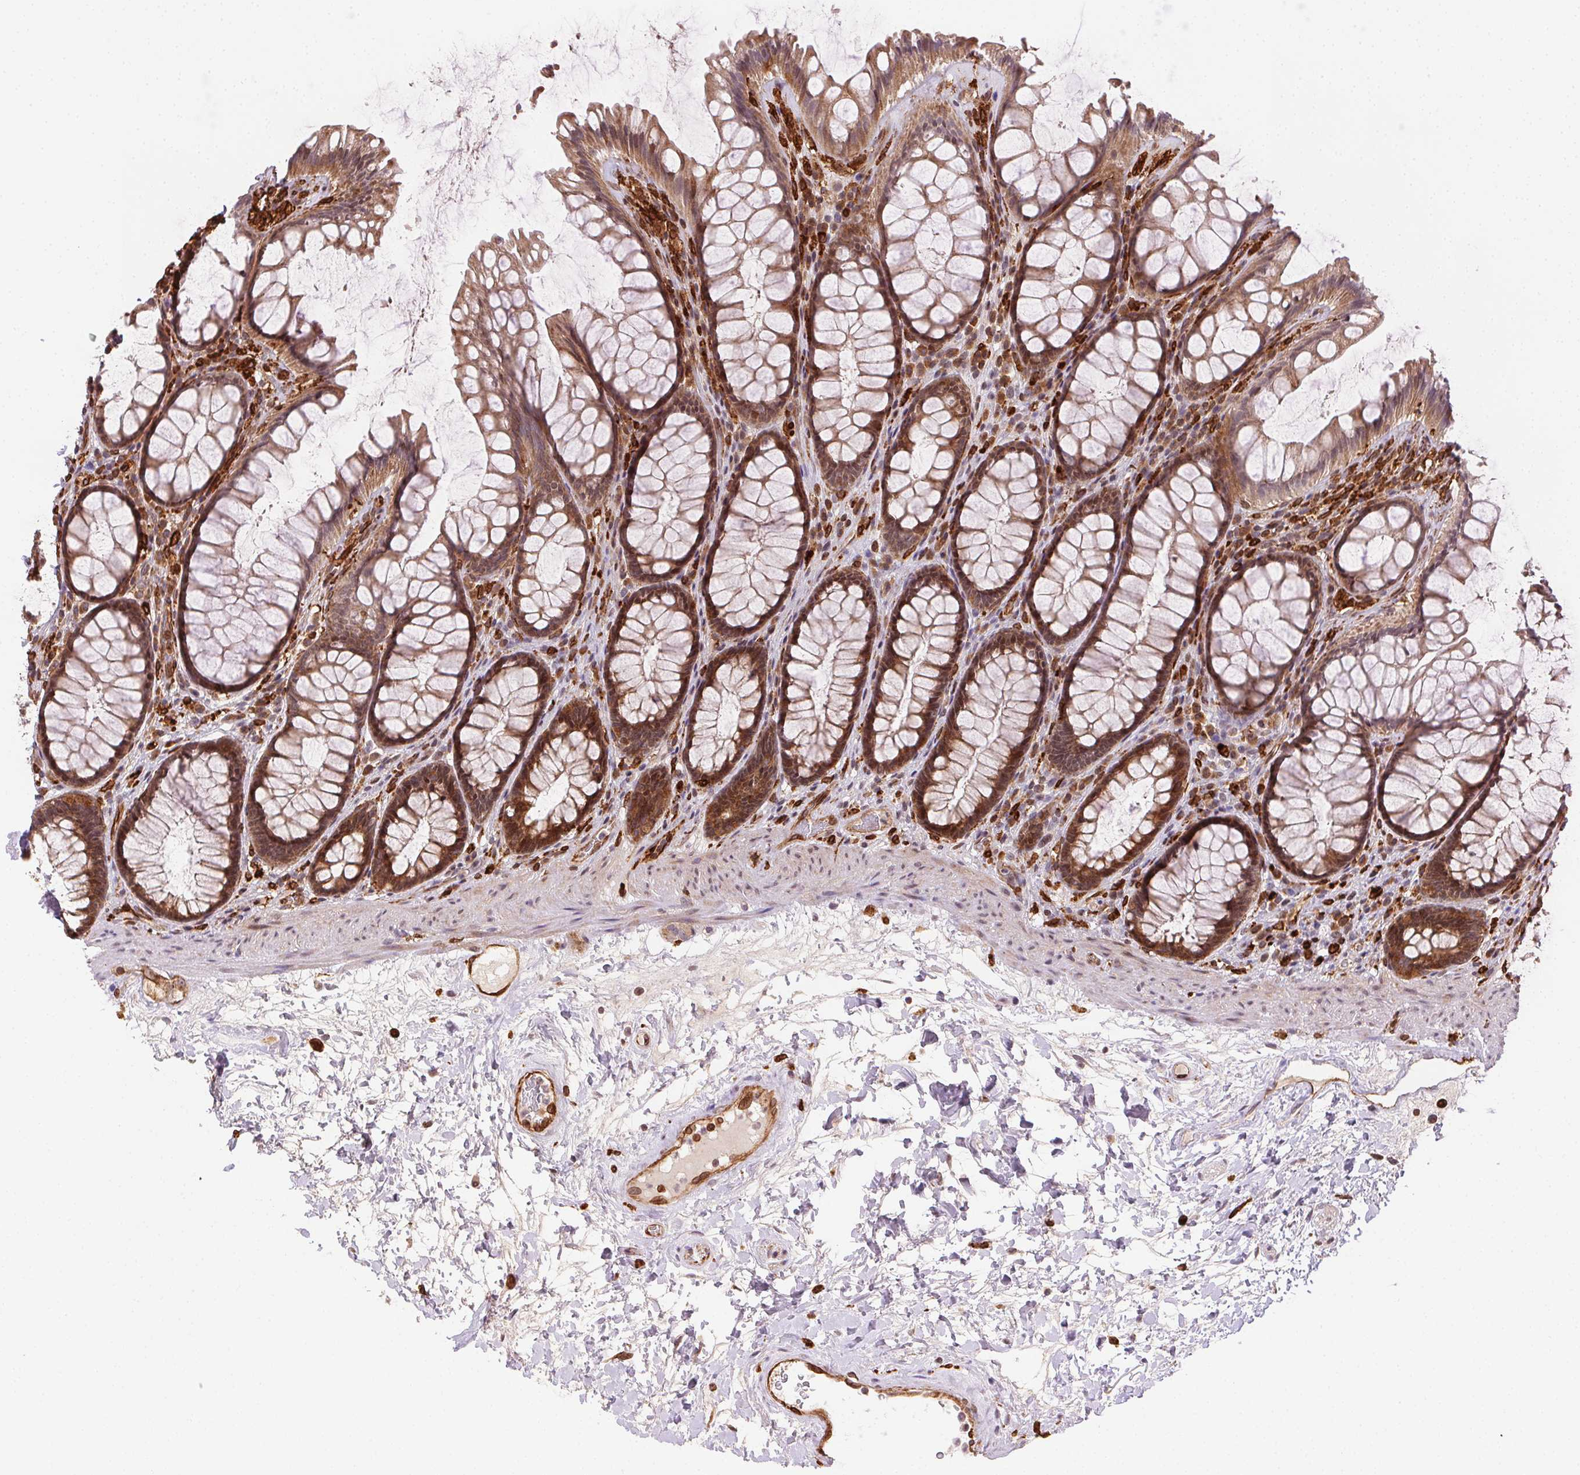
{"staining": {"intensity": "moderate", "quantity": ">75%", "location": "cytoplasmic/membranous"}, "tissue": "rectum", "cell_type": "Glandular cells", "image_type": "normal", "snomed": [{"axis": "morphology", "description": "Normal tissue, NOS"}, {"axis": "topography", "description": "Rectum"}], "caption": "Human rectum stained for a protein (brown) exhibits moderate cytoplasmic/membranous positive expression in approximately >75% of glandular cells.", "gene": "RNASET2", "patient": {"sex": "male", "age": 72}}